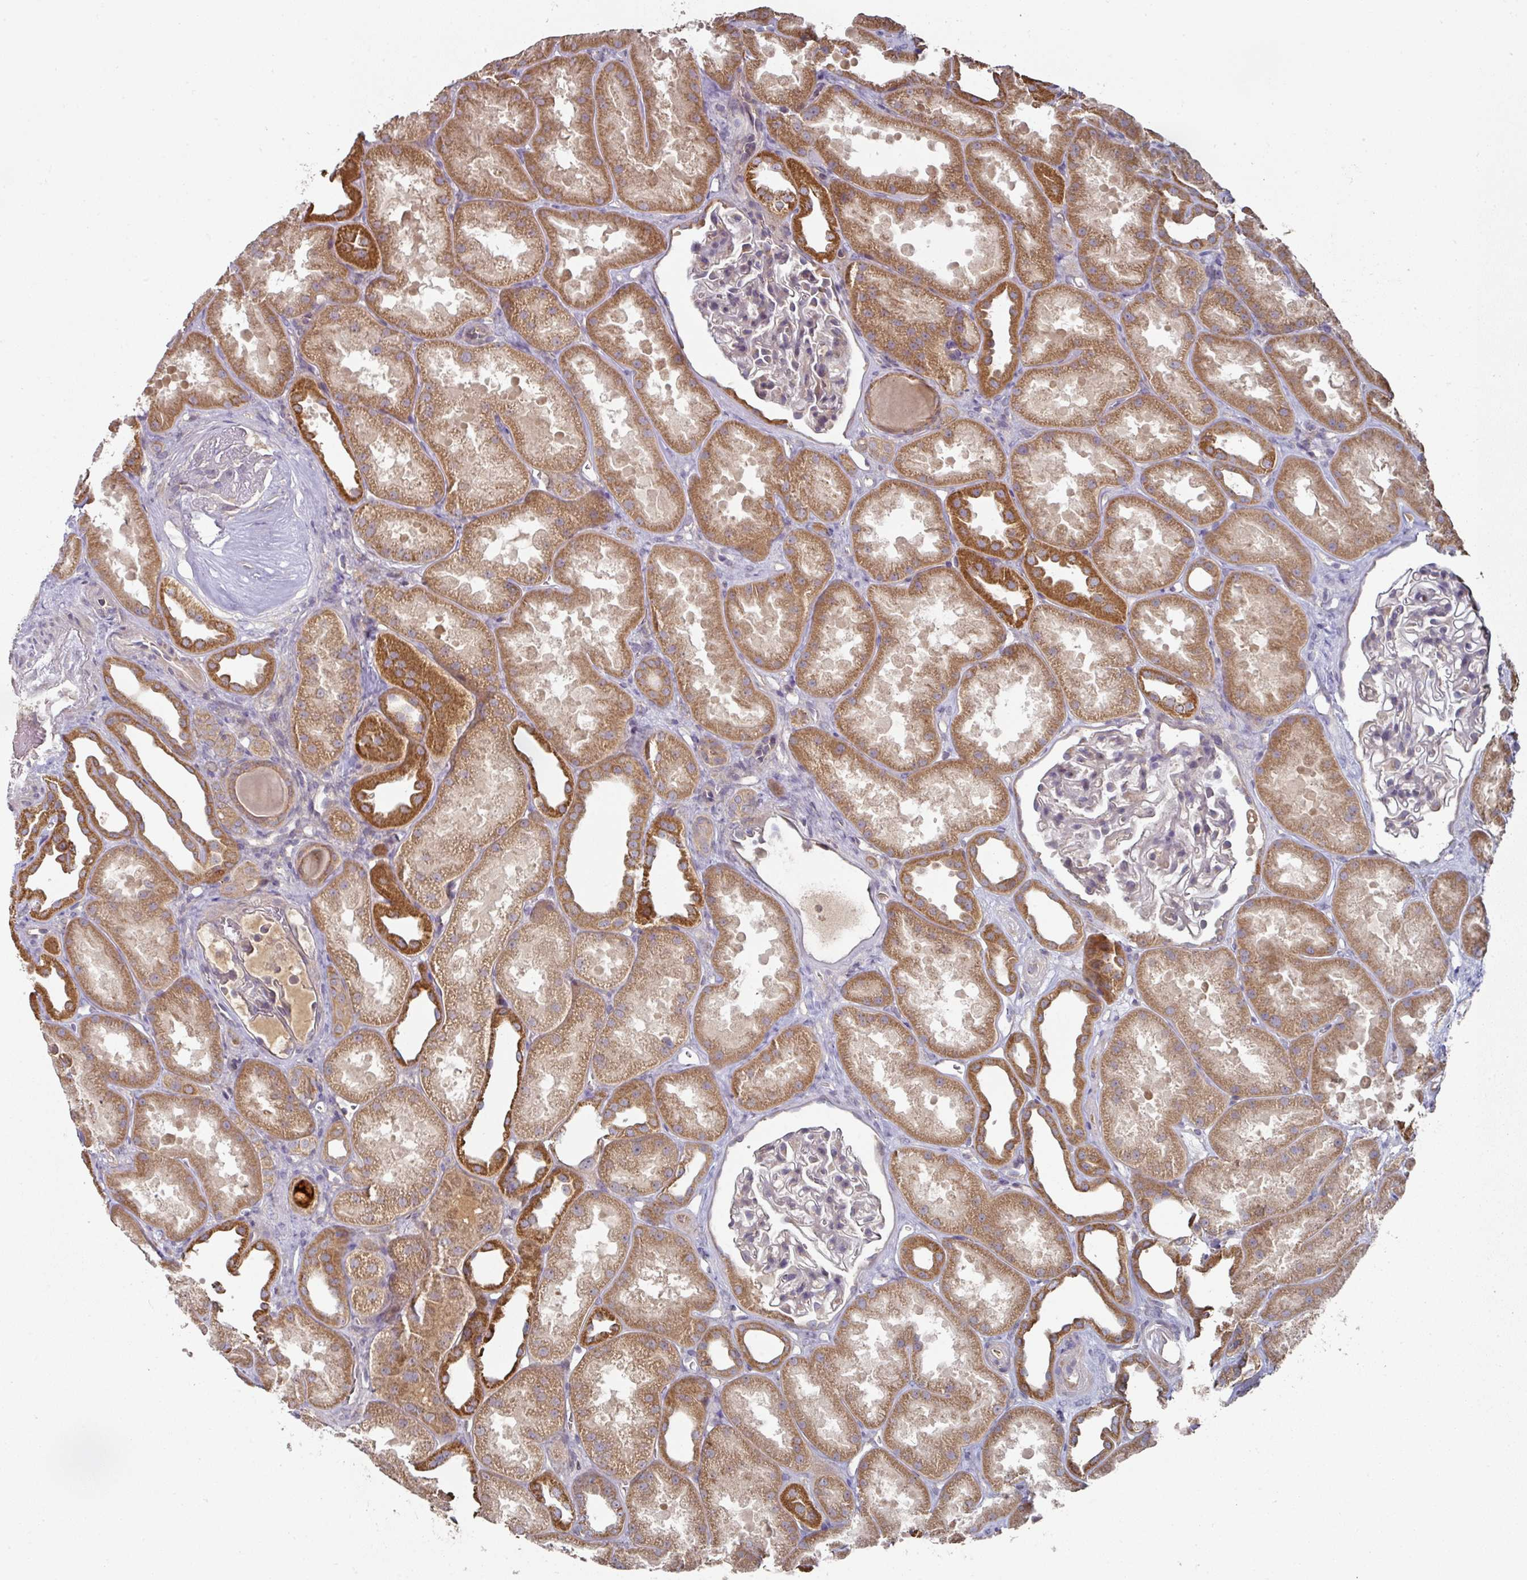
{"staining": {"intensity": "negative", "quantity": "none", "location": "none"}, "tissue": "kidney", "cell_type": "Cells in glomeruli", "image_type": "normal", "snomed": [{"axis": "morphology", "description": "Normal tissue, NOS"}, {"axis": "topography", "description": "Kidney"}], "caption": "Immunohistochemistry (IHC) of normal kidney shows no expression in cells in glomeruli.", "gene": "DNAJC7", "patient": {"sex": "male", "age": 61}}